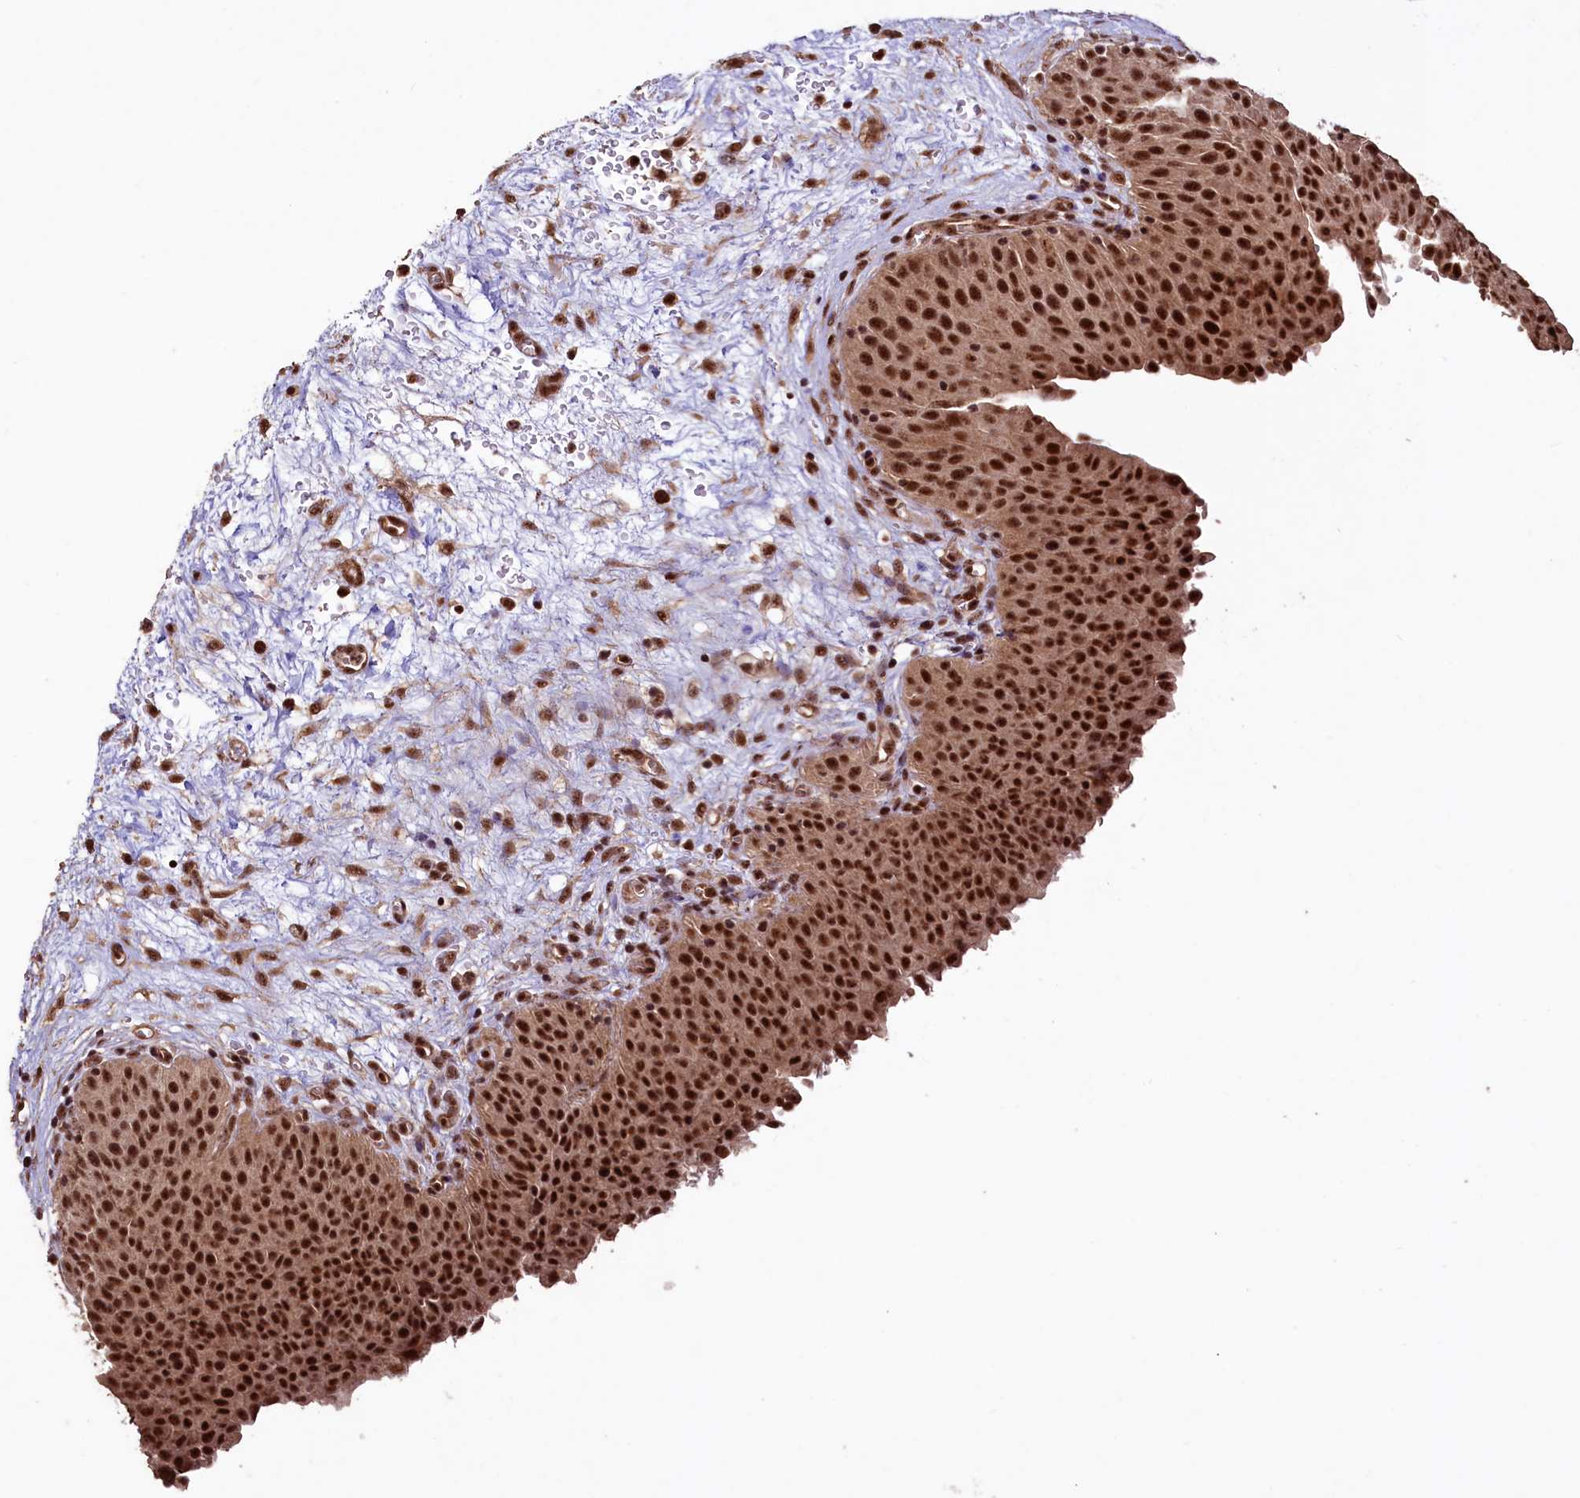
{"staining": {"intensity": "strong", "quantity": ">75%", "location": "nuclear"}, "tissue": "urinary bladder", "cell_type": "Urothelial cells", "image_type": "normal", "snomed": [{"axis": "morphology", "description": "Normal tissue, NOS"}, {"axis": "morphology", "description": "Dysplasia, NOS"}, {"axis": "topography", "description": "Urinary bladder"}], "caption": "A high-resolution micrograph shows IHC staining of unremarkable urinary bladder, which exhibits strong nuclear positivity in about >75% of urothelial cells.", "gene": "SFSWAP", "patient": {"sex": "male", "age": 35}}